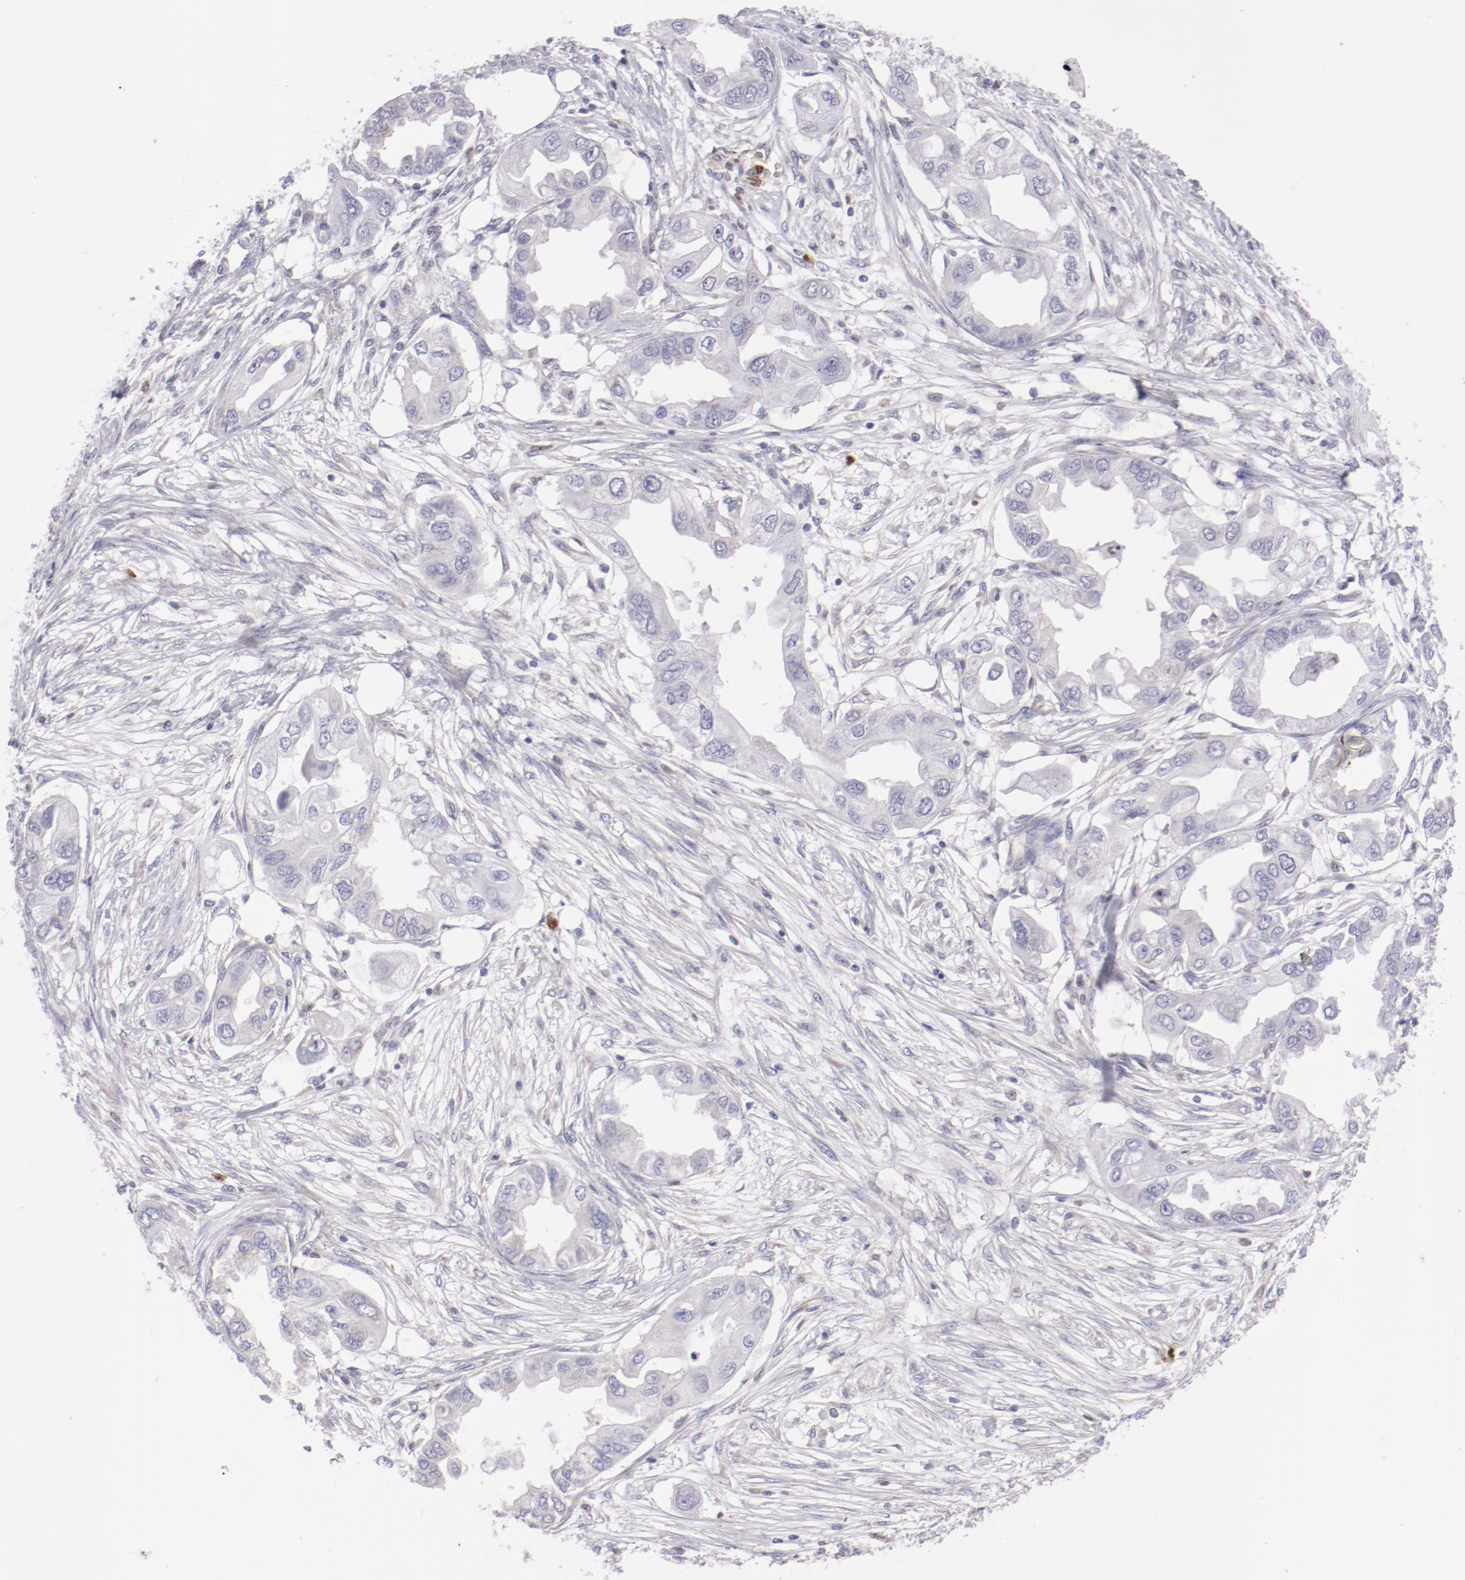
{"staining": {"intensity": "negative", "quantity": "none", "location": "none"}, "tissue": "endometrial cancer", "cell_type": "Tumor cells", "image_type": "cancer", "snomed": [{"axis": "morphology", "description": "Adenocarcinoma, NOS"}, {"axis": "topography", "description": "Endometrium"}], "caption": "Tumor cells show no significant positivity in endometrial cancer.", "gene": "IRF8", "patient": {"sex": "female", "age": 67}}